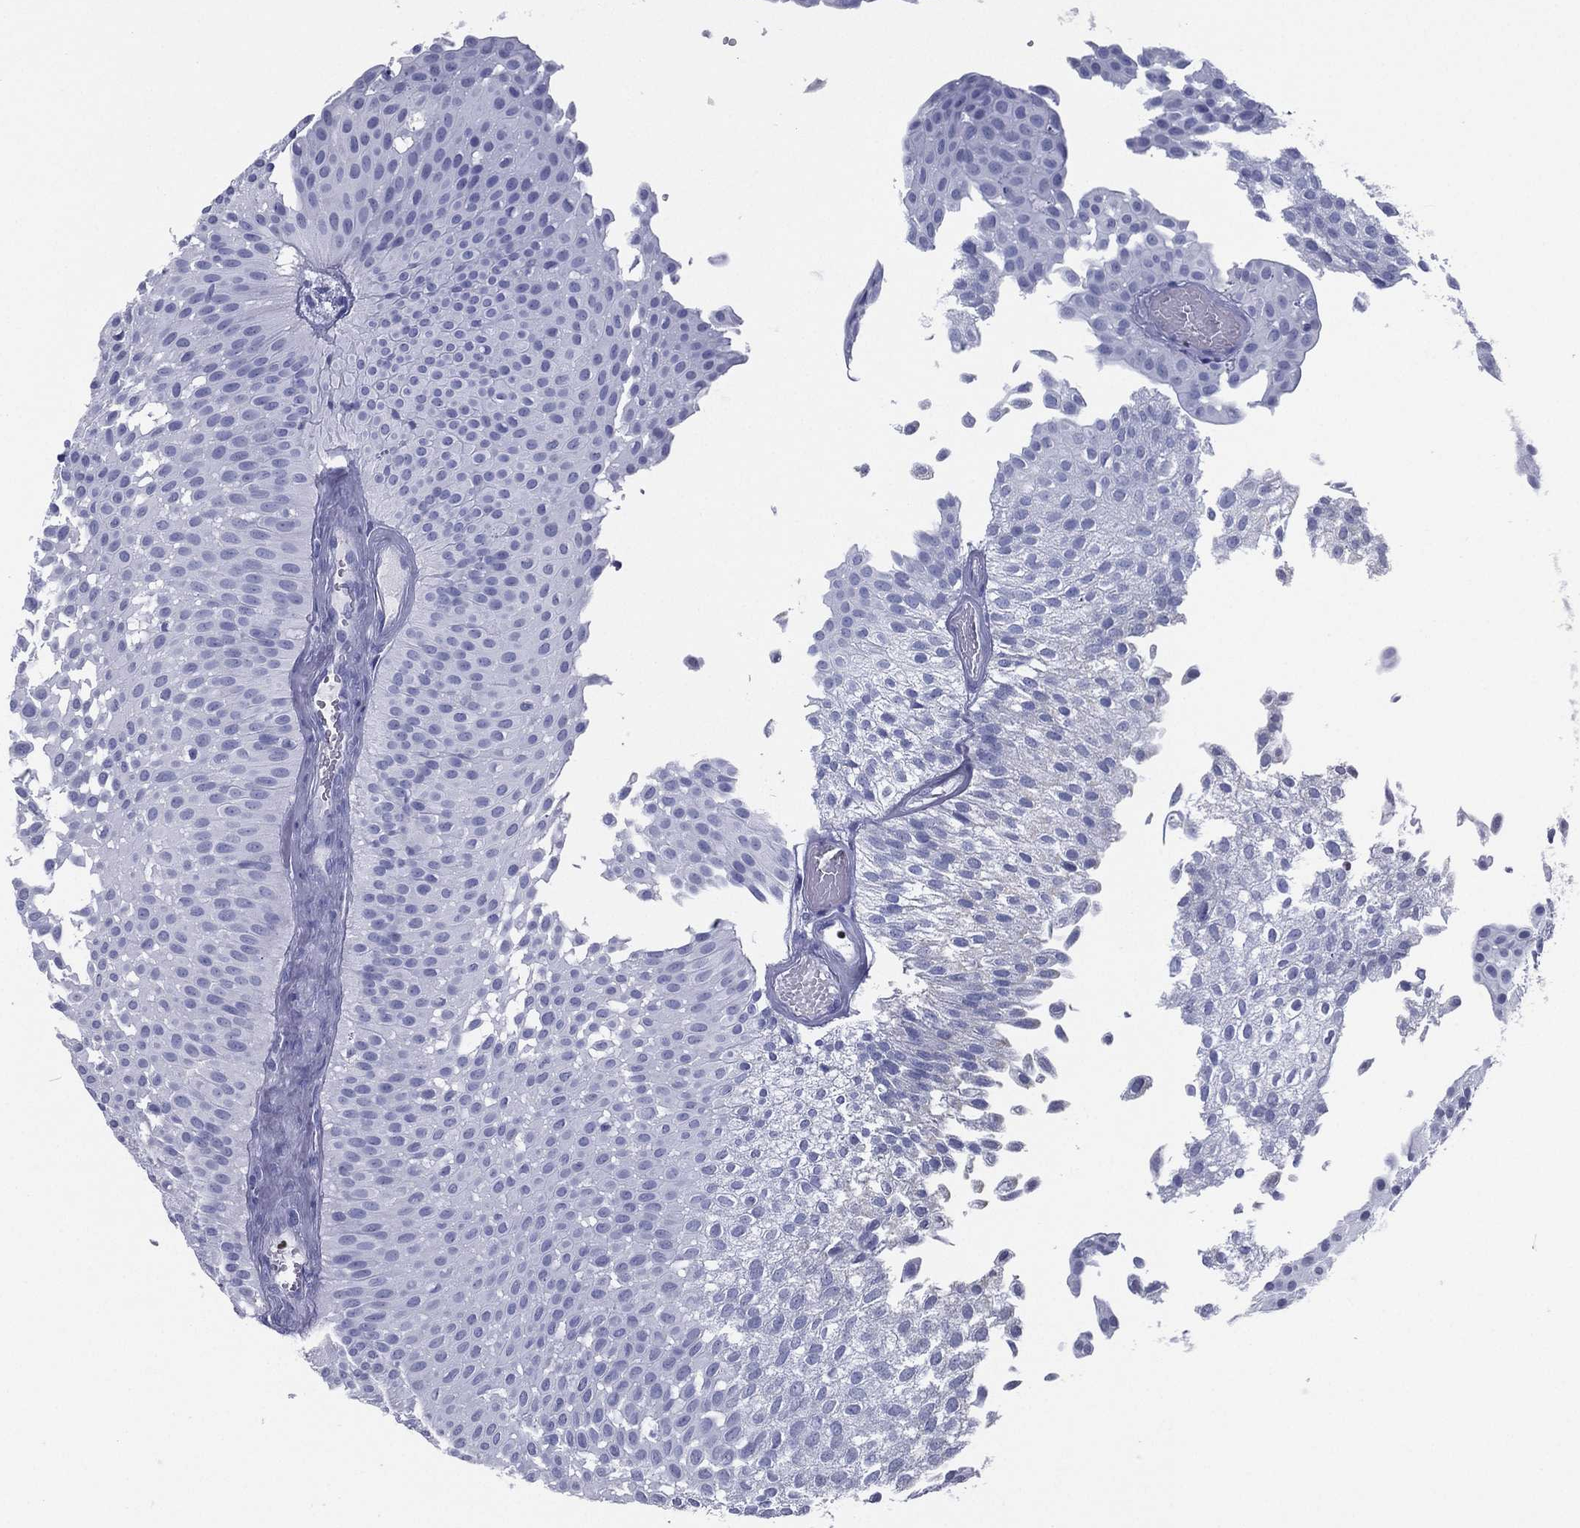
{"staining": {"intensity": "negative", "quantity": "none", "location": "none"}, "tissue": "urothelial cancer", "cell_type": "Tumor cells", "image_type": "cancer", "snomed": [{"axis": "morphology", "description": "Urothelial carcinoma, Low grade"}, {"axis": "topography", "description": "Urinary bladder"}], "caption": "A histopathology image of human urothelial cancer is negative for staining in tumor cells.", "gene": "PYHIN1", "patient": {"sex": "male", "age": 64}}